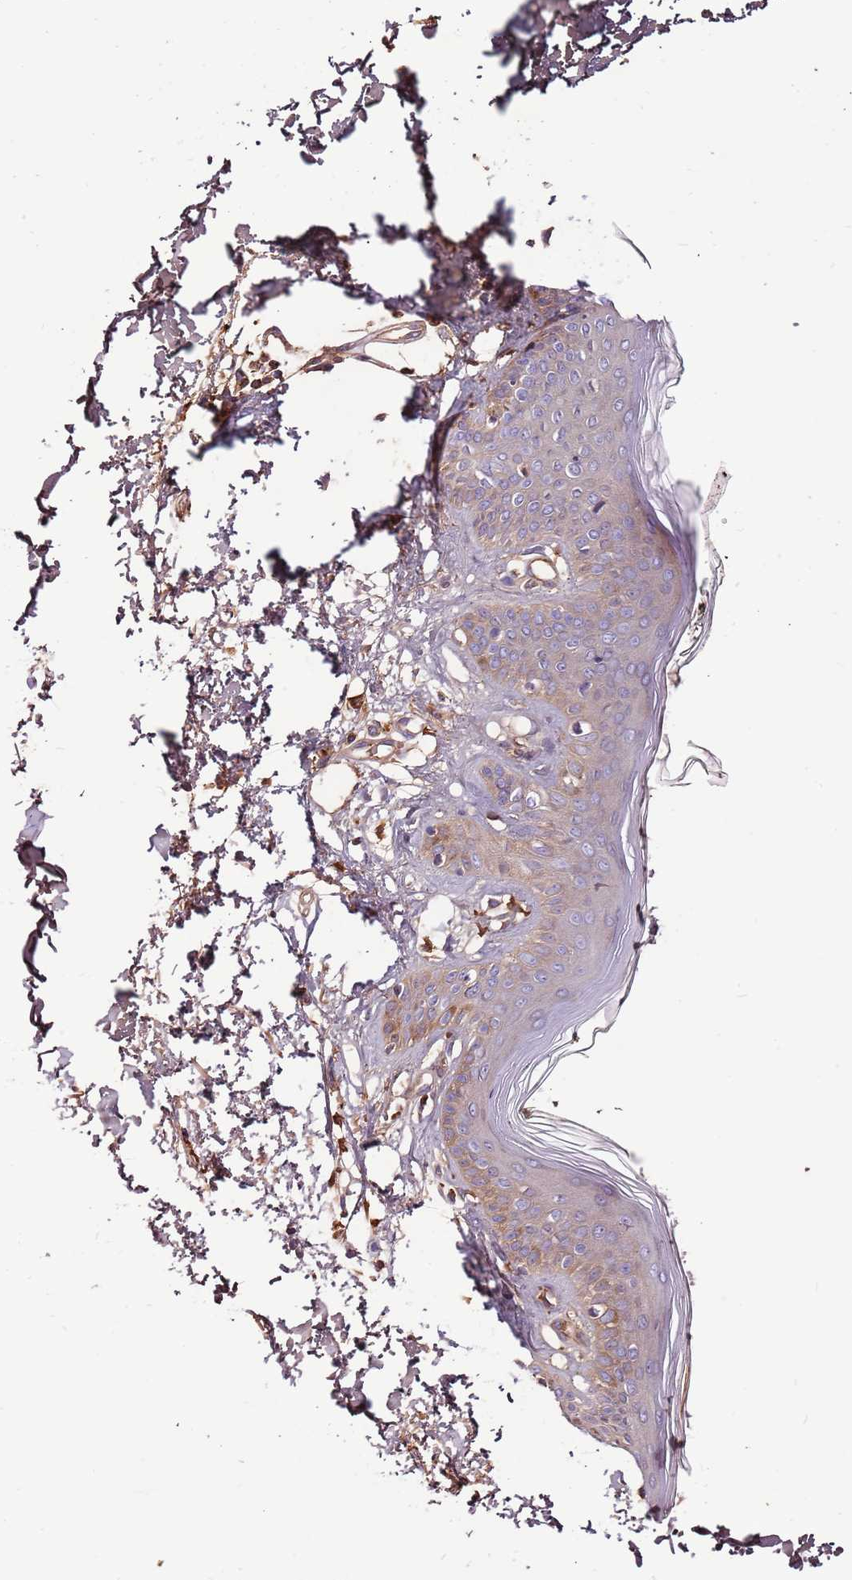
{"staining": {"intensity": "moderate", "quantity": "<25%", "location": "cytoplasmic/membranous"}, "tissue": "skin", "cell_type": "Fibroblasts", "image_type": "normal", "snomed": [{"axis": "morphology", "description": "Normal tissue, NOS"}, {"axis": "topography", "description": "Skin"}], "caption": "Fibroblasts demonstrate low levels of moderate cytoplasmic/membranous expression in approximately <25% of cells in benign human skin. (DAB IHC, brown staining for protein, blue staining for nuclei).", "gene": "DENR", "patient": {"sex": "female", "age": 64}}